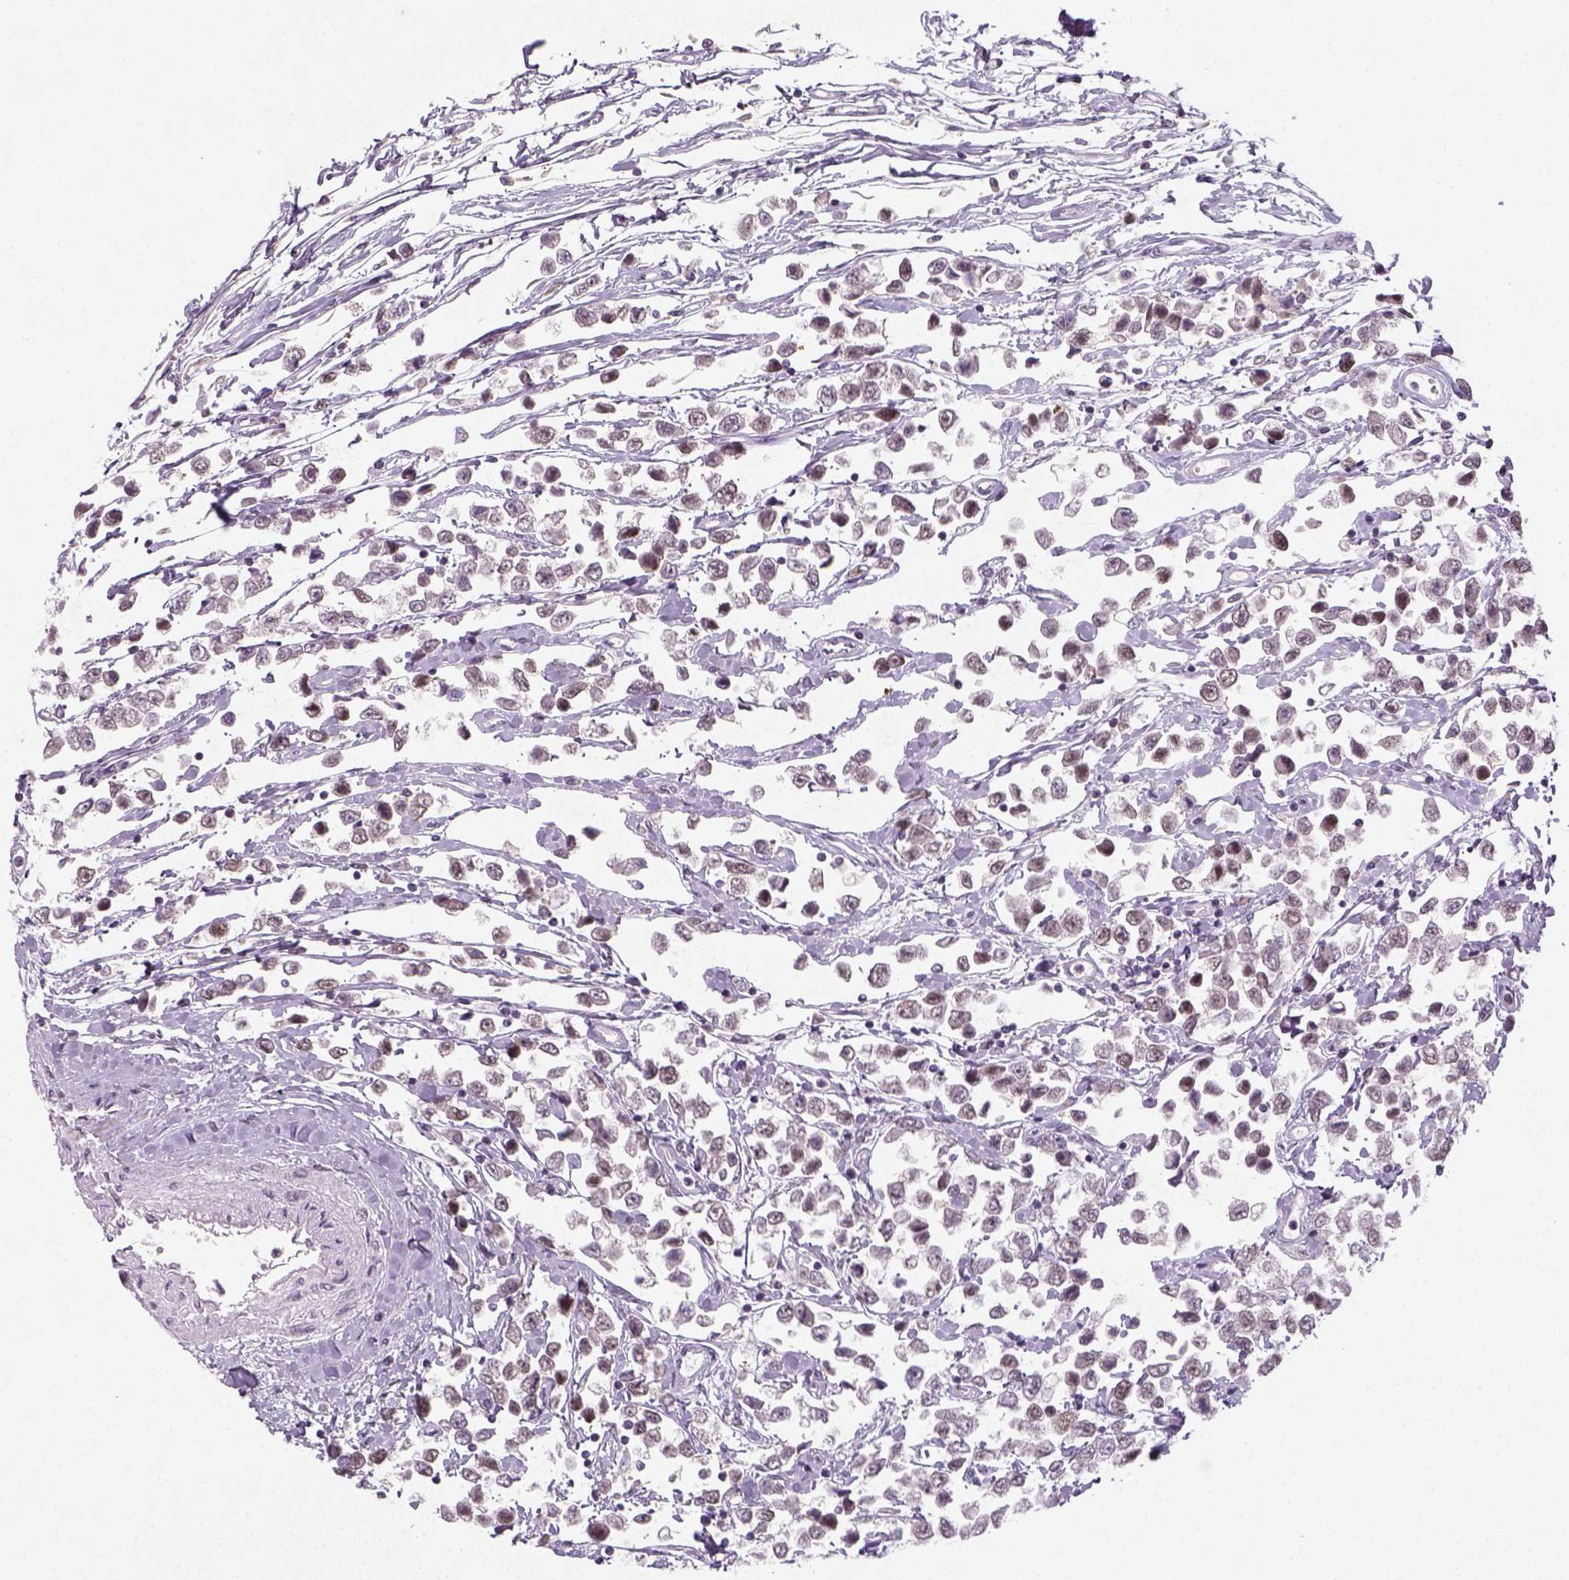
{"staining": {"intensity": "negative", "quantity": "none", "location": "none"}, "tissue": "testis cancer", "cell_type": "Tumor cells", "image_type": "cancer", "snomed": [{"axis": "morphology", "description": "Seminoma, NOS"}, {"axis": "topography", "description": "Testis"}], "caption": "DAB immunohistochemical staining of seminoma (testis) exhibits no significant staining in tumor cells.", "gene": "MAGEB3", "patient": {"sex": "male", "age": 34}}